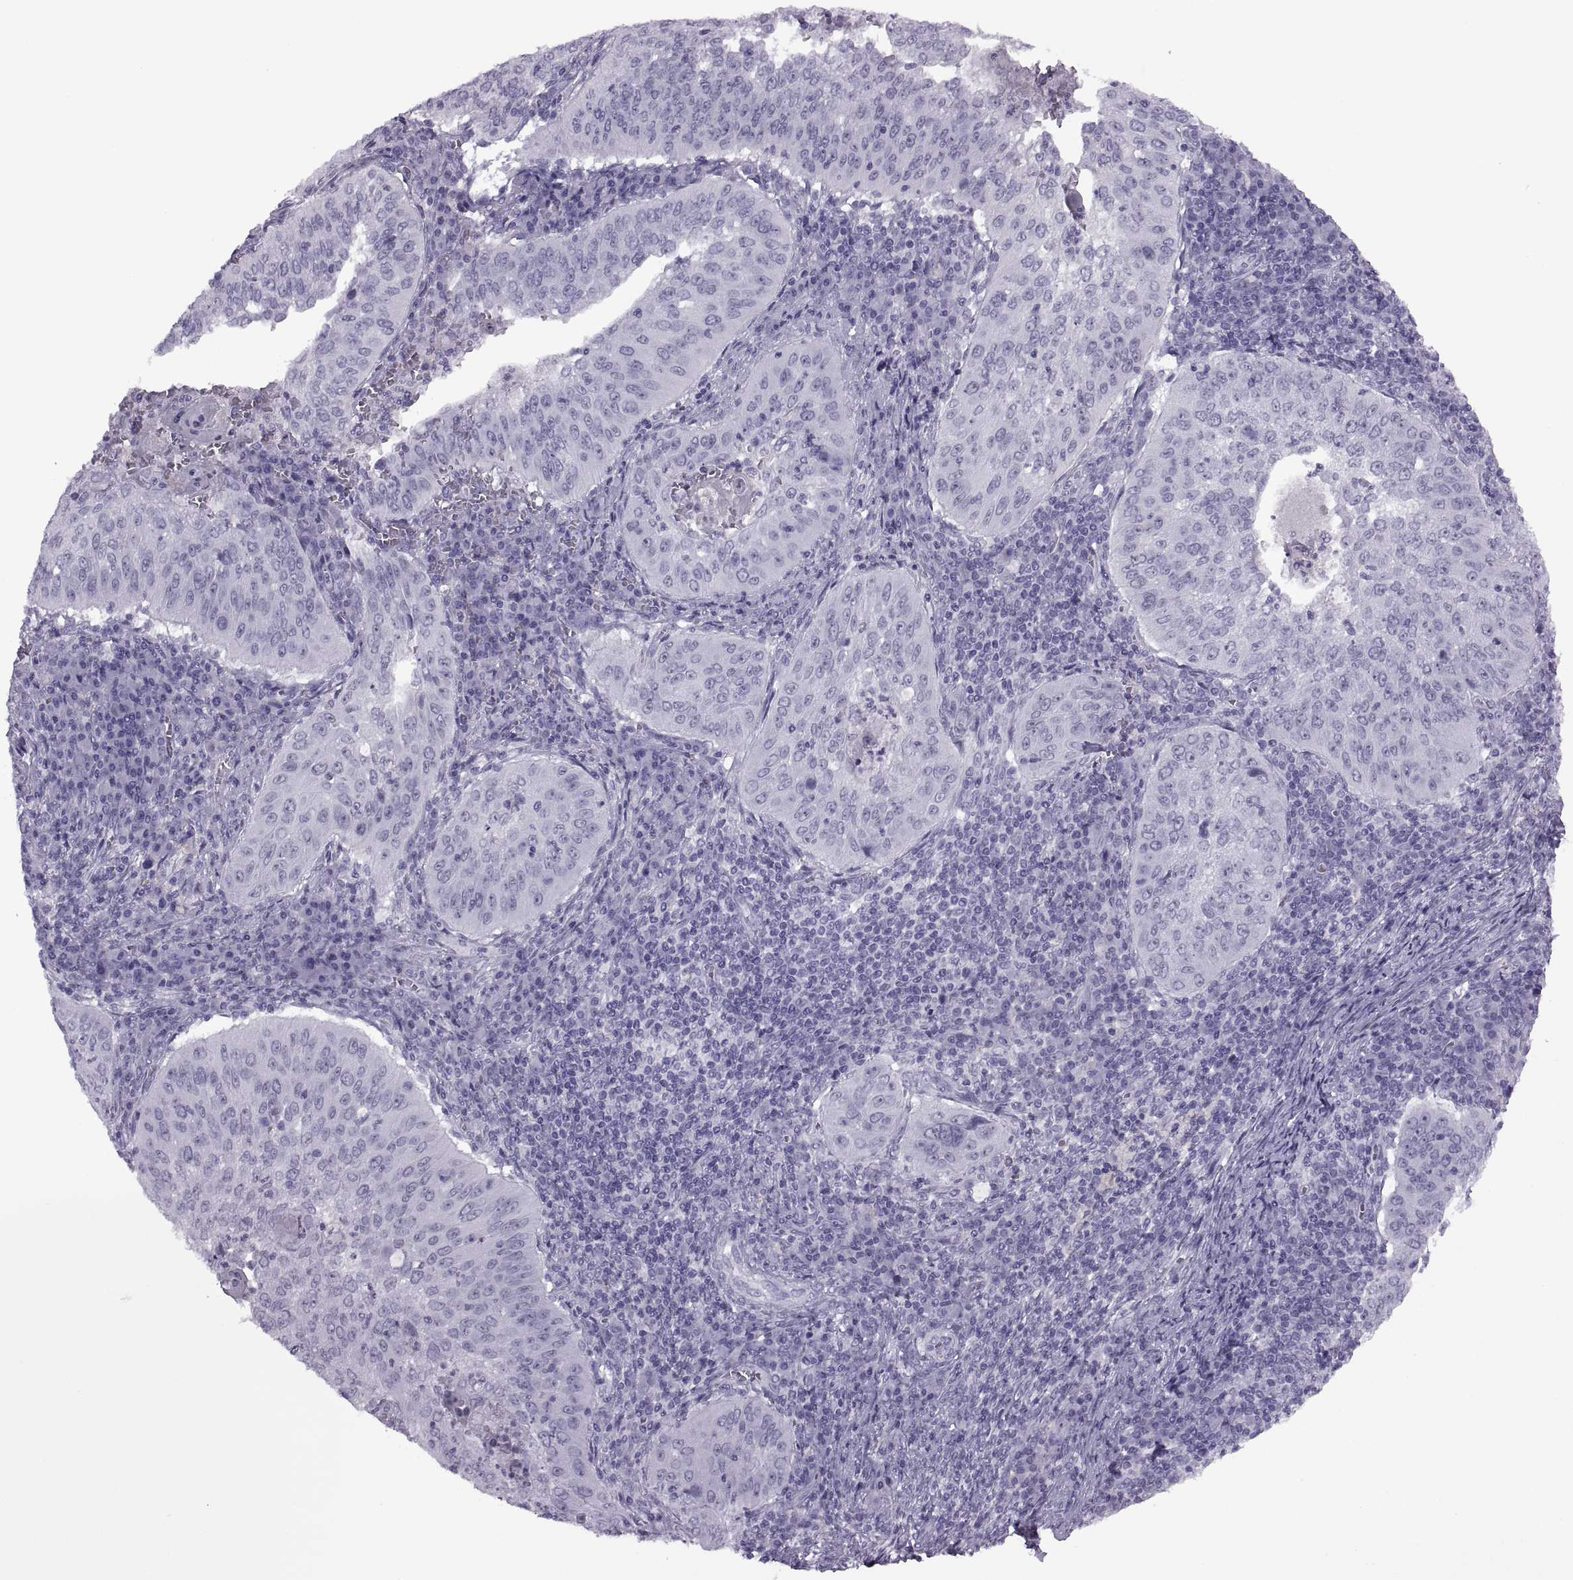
{"staining": {"intensity": "negative", "quantity": "none", "location": "none"}, "tissue": "cervical cancer", "cell_type": "Tumor cells", "image_type": "cancer", "snomed": [{"axis": "morphology", "description": "Squamous cell carcinoma, NOS"}, {"axis": "topography", "description": "Cervix"}], "caption": "DAB (3,3'-diaminobenzidine) immunohistochemical staining of human cervical cancer (squamous cell carcinoma) demonstrates no significant staining in tumor cells.", "gene": "FAM24A", "patient": {"sex": "female", "age": 39}}